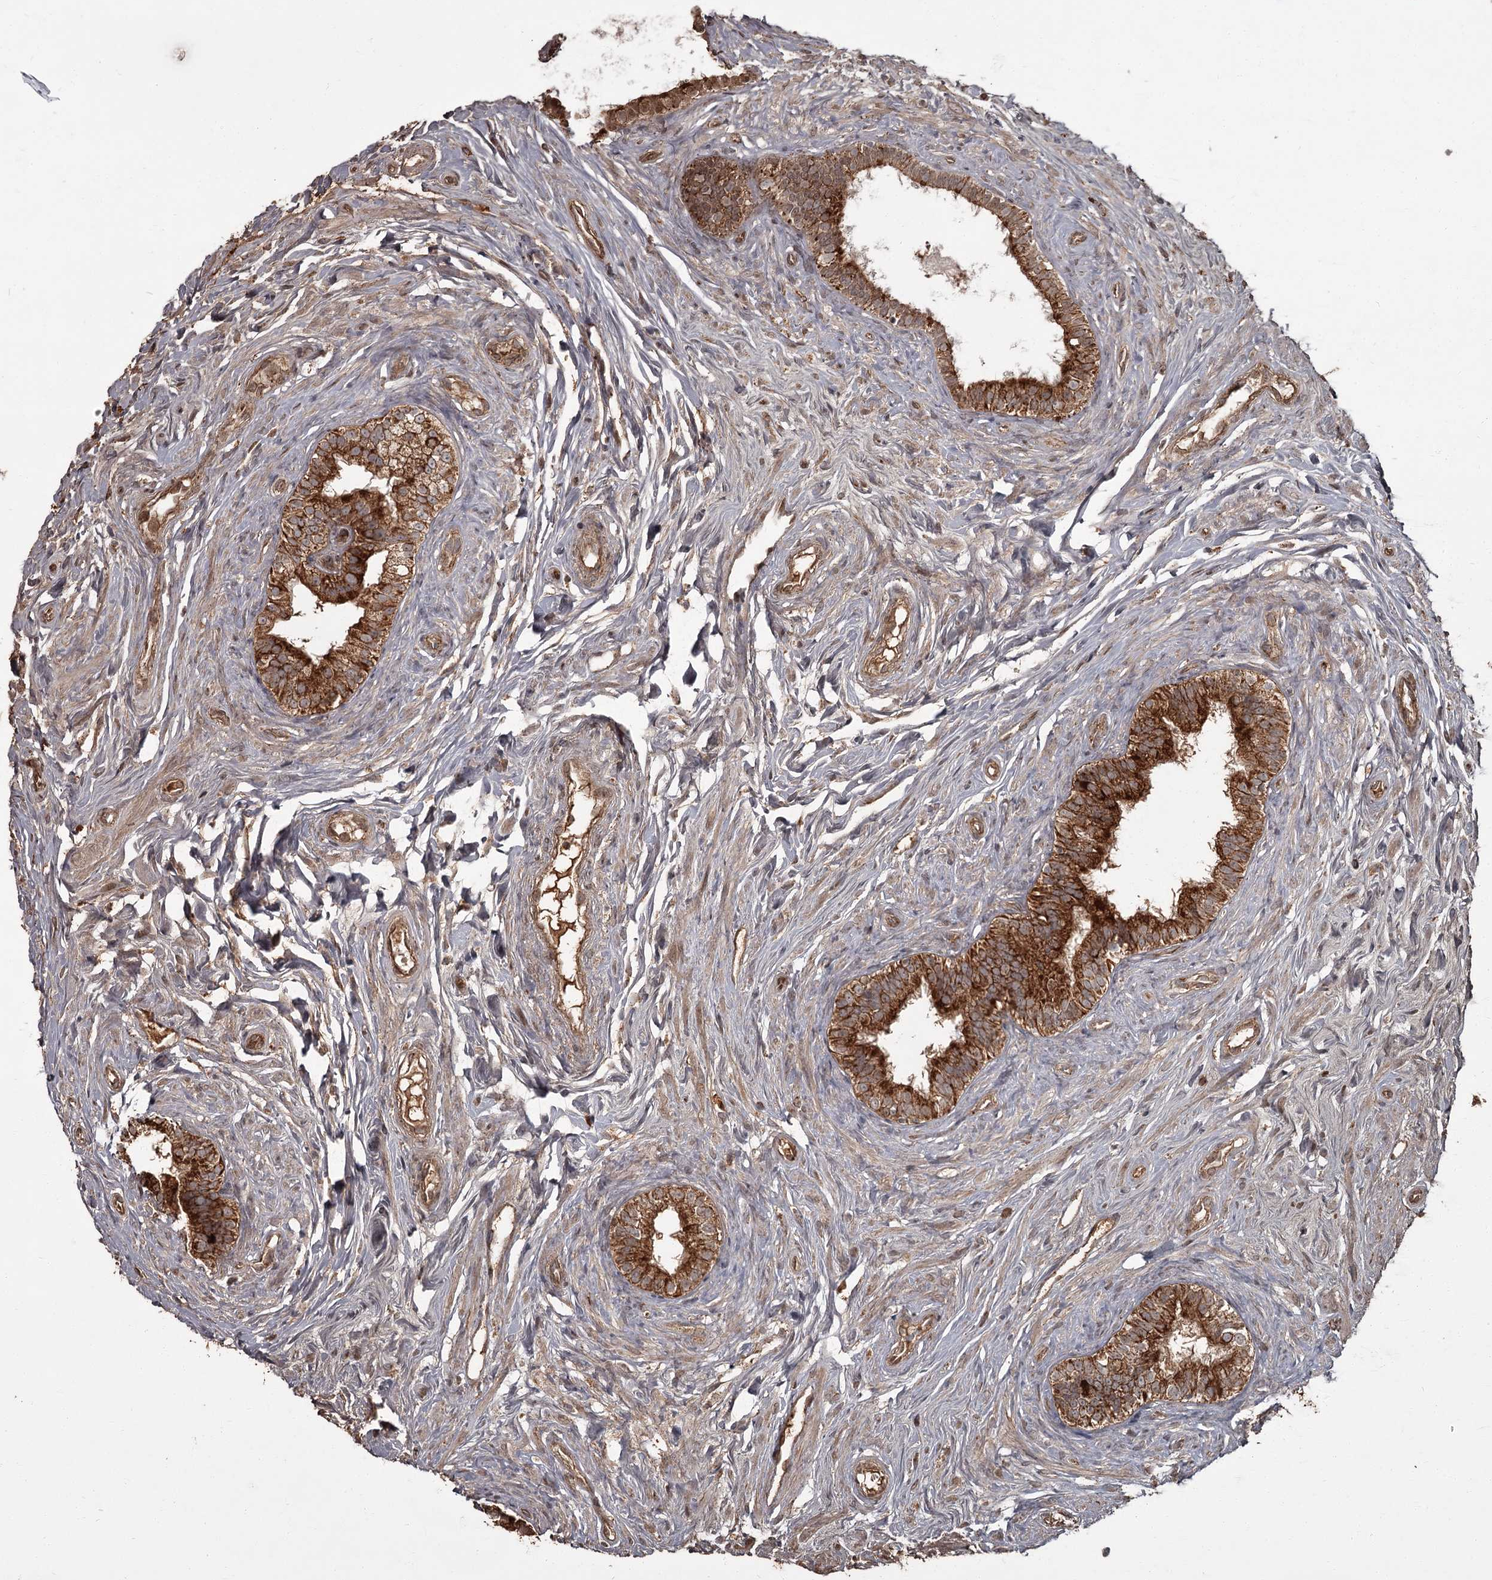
{"staining": {"intensity": "strong", "quantity": "25%-75%", "location": "cytoplasmic/membranous"}, "tissue": "epididymis", "cell_type": "Glandular cells", "image_type": "normal", "snomed": [{"axis": "morphology", "description": "Normal tissue, NOS"}, {"axis": "topography", "description": "Epididymis"}], "caption": "Glandular cells demonstrate strong cytoplasmic/membranous staining in about 25%-75% of cells in unremarkable epididymis. The staining was performed using DAB to visualize the protein expression in brown, while the nuclei were stained in blue with hematoxylin (Magnification: 20x).", "gene": "THAP9", "patient": {"sex": "male", "age": 84}}